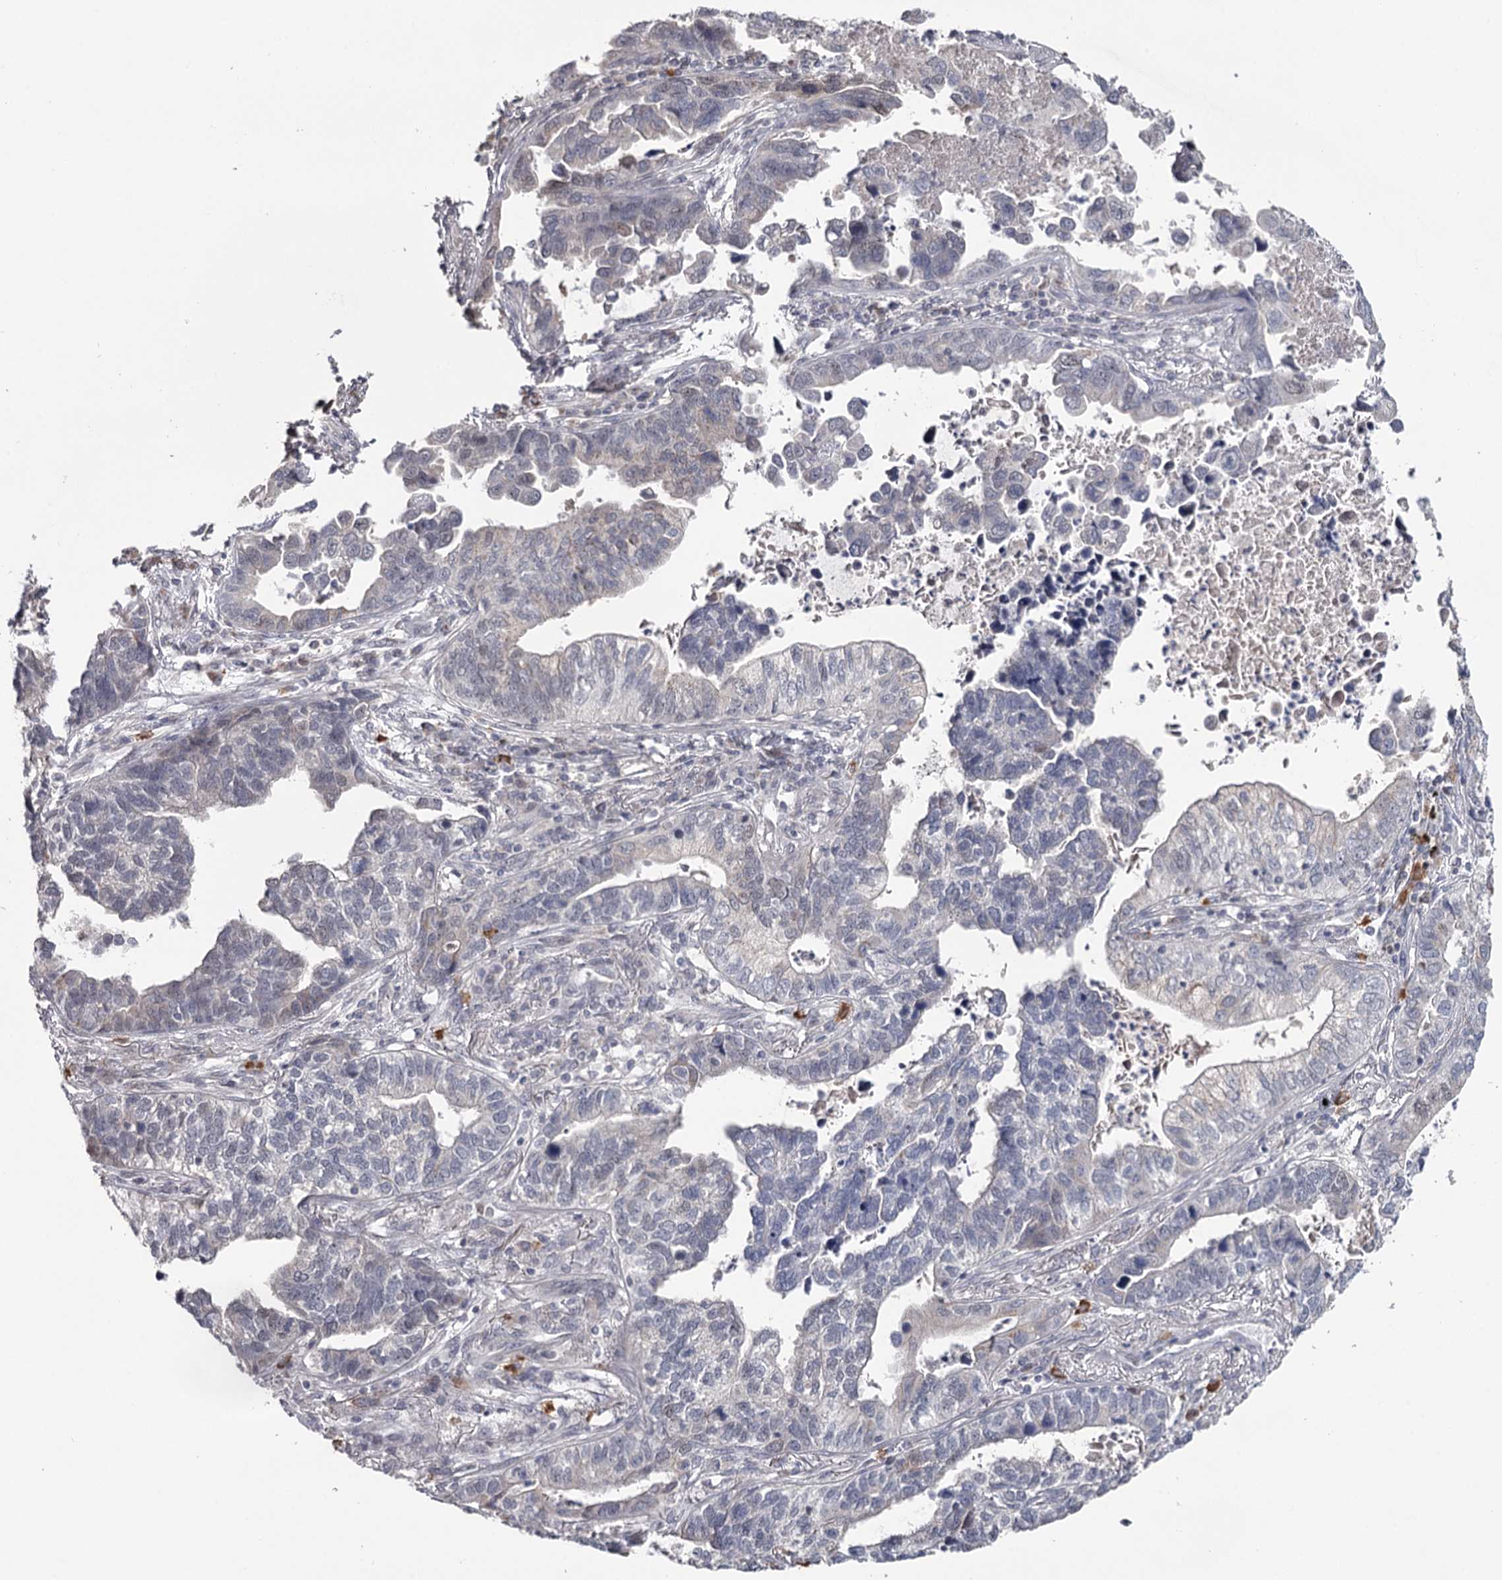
{"staining": {"intensity": "negative", "quantity": "none", "location": "none"}, "tissue": "lung cancer", "cell_type": "Tumor cells", "image_type": "cancer", "snomed": [{"axis": "morphology", "description": "Adenocarcinoma, NOS"}, {"axis": "topography", "description": "Lung"}], "caption": "This is an immunohistochemistry micrograph of human lung cancer. There is no expression in tumor cells.", "gene": "GTSF1", "patient": {"sex": "male", "age": 67}}